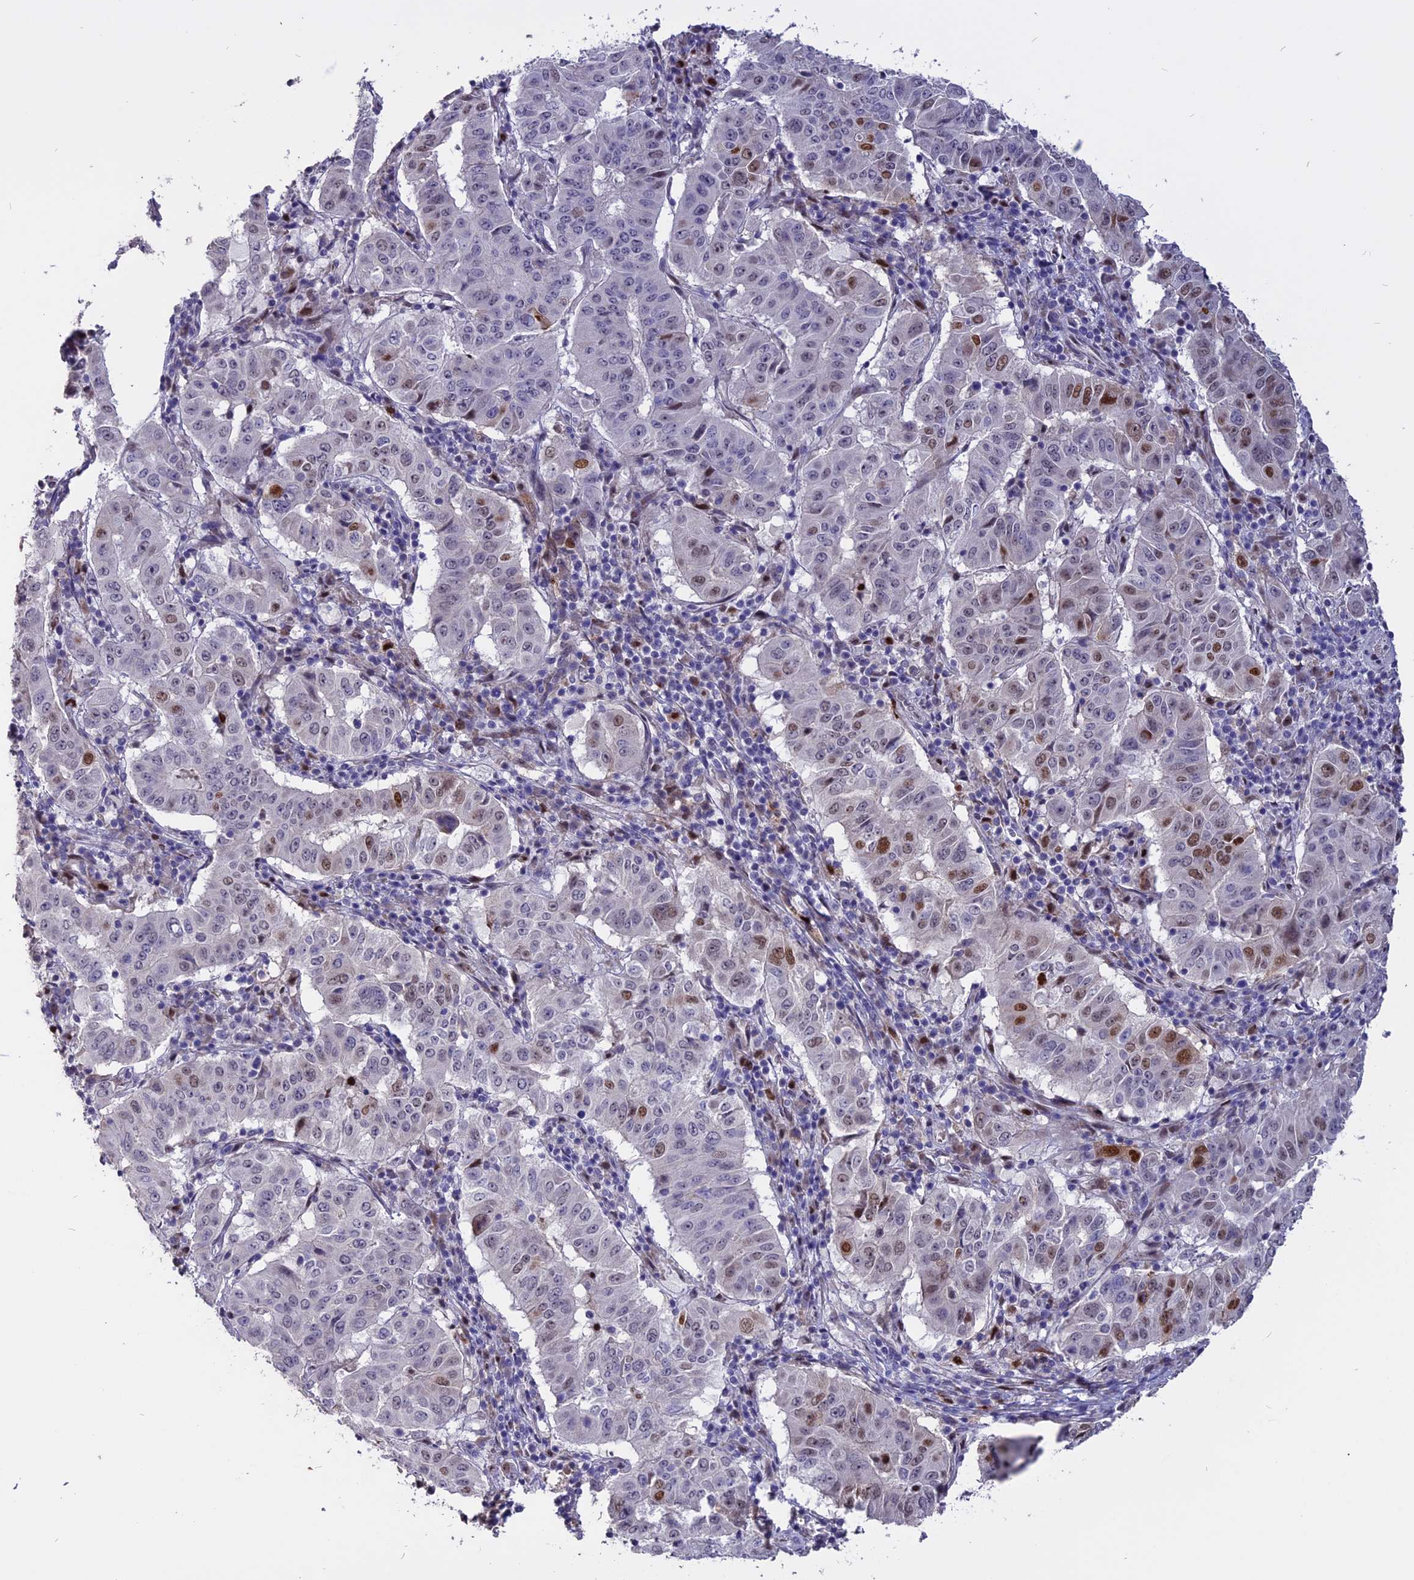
{"staining": {"intensity": "moderate", "quantity": "<25%", "location": "nuclear"}, "tissue": "pancreatic cancer", "cell_type": "Tumor cells", "image_type": "cancer", "snomed": [{"axis": "morphology", "description": "Adenocarcinoma, NOS"}, {"axis": "topography", "description": "Pancreas"}], "caption": "Immunohistochemistry (IHC) of pancreatic cancer (adenocarcinoma) demonstrates low levels of moderate nuclear expression in approximately <25% of tumor cells.", "gene": "TMEM263", "patient": {"sex": "male", "age": 63}}